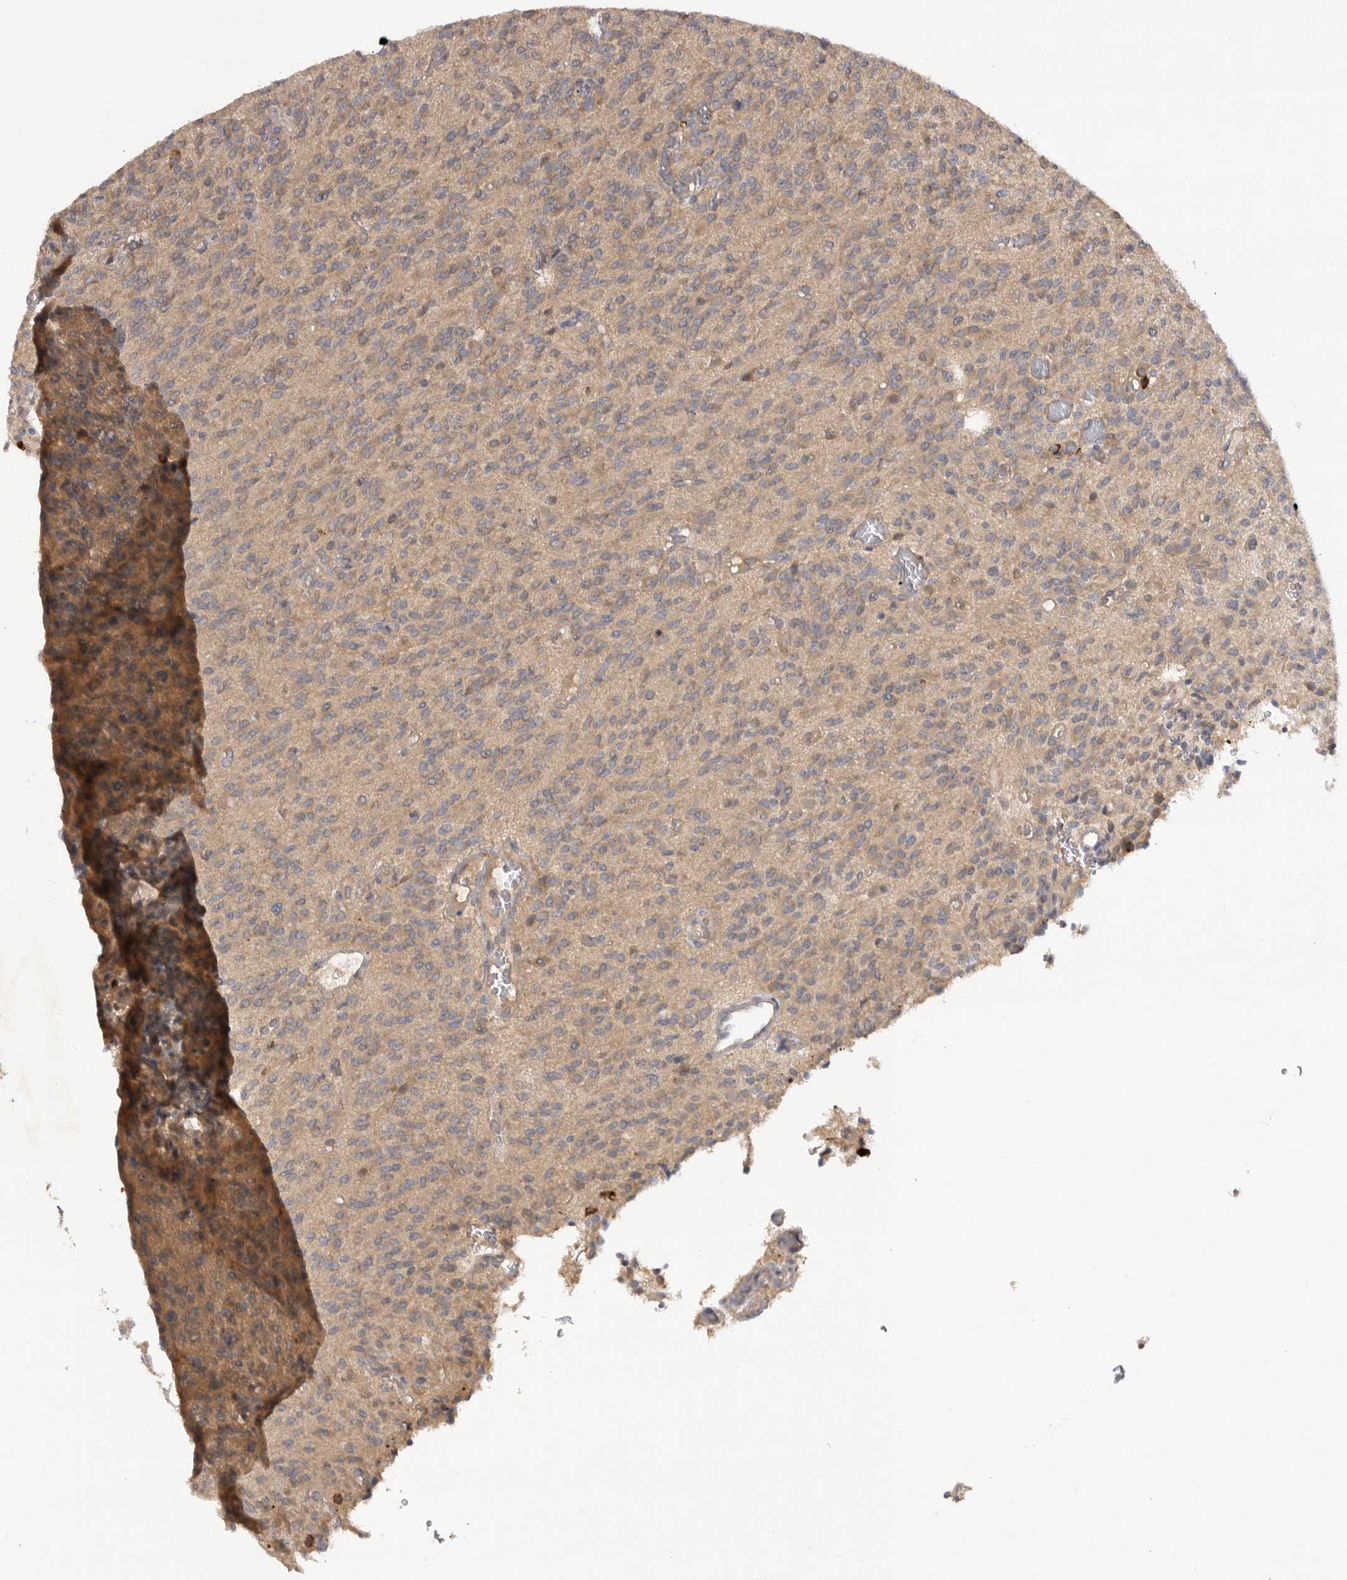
{"staining": {"intensity": "weak", "quantity": "25%-75%", "location": "cytoplasmic/membranous"}, "tissue": "glioma", "cell_type": "Tumor cells", "image_type": "cancer", "snomed": [{"axis": "morphology", "description": "Glioma, malignant, High grade"}, {"axis": "topography", "description": "Brain"}], "caption": "This histopathology image reveals glioma stained with immunohistochemistry (IHC) to label a protein in brown. The cytoplasmic/membranous of tumor cells show weak positivity for the protein. Nuclei are counter-stained blue.", "gene": "DHDDS", "patient": {"sex": "male", "age": 34}}